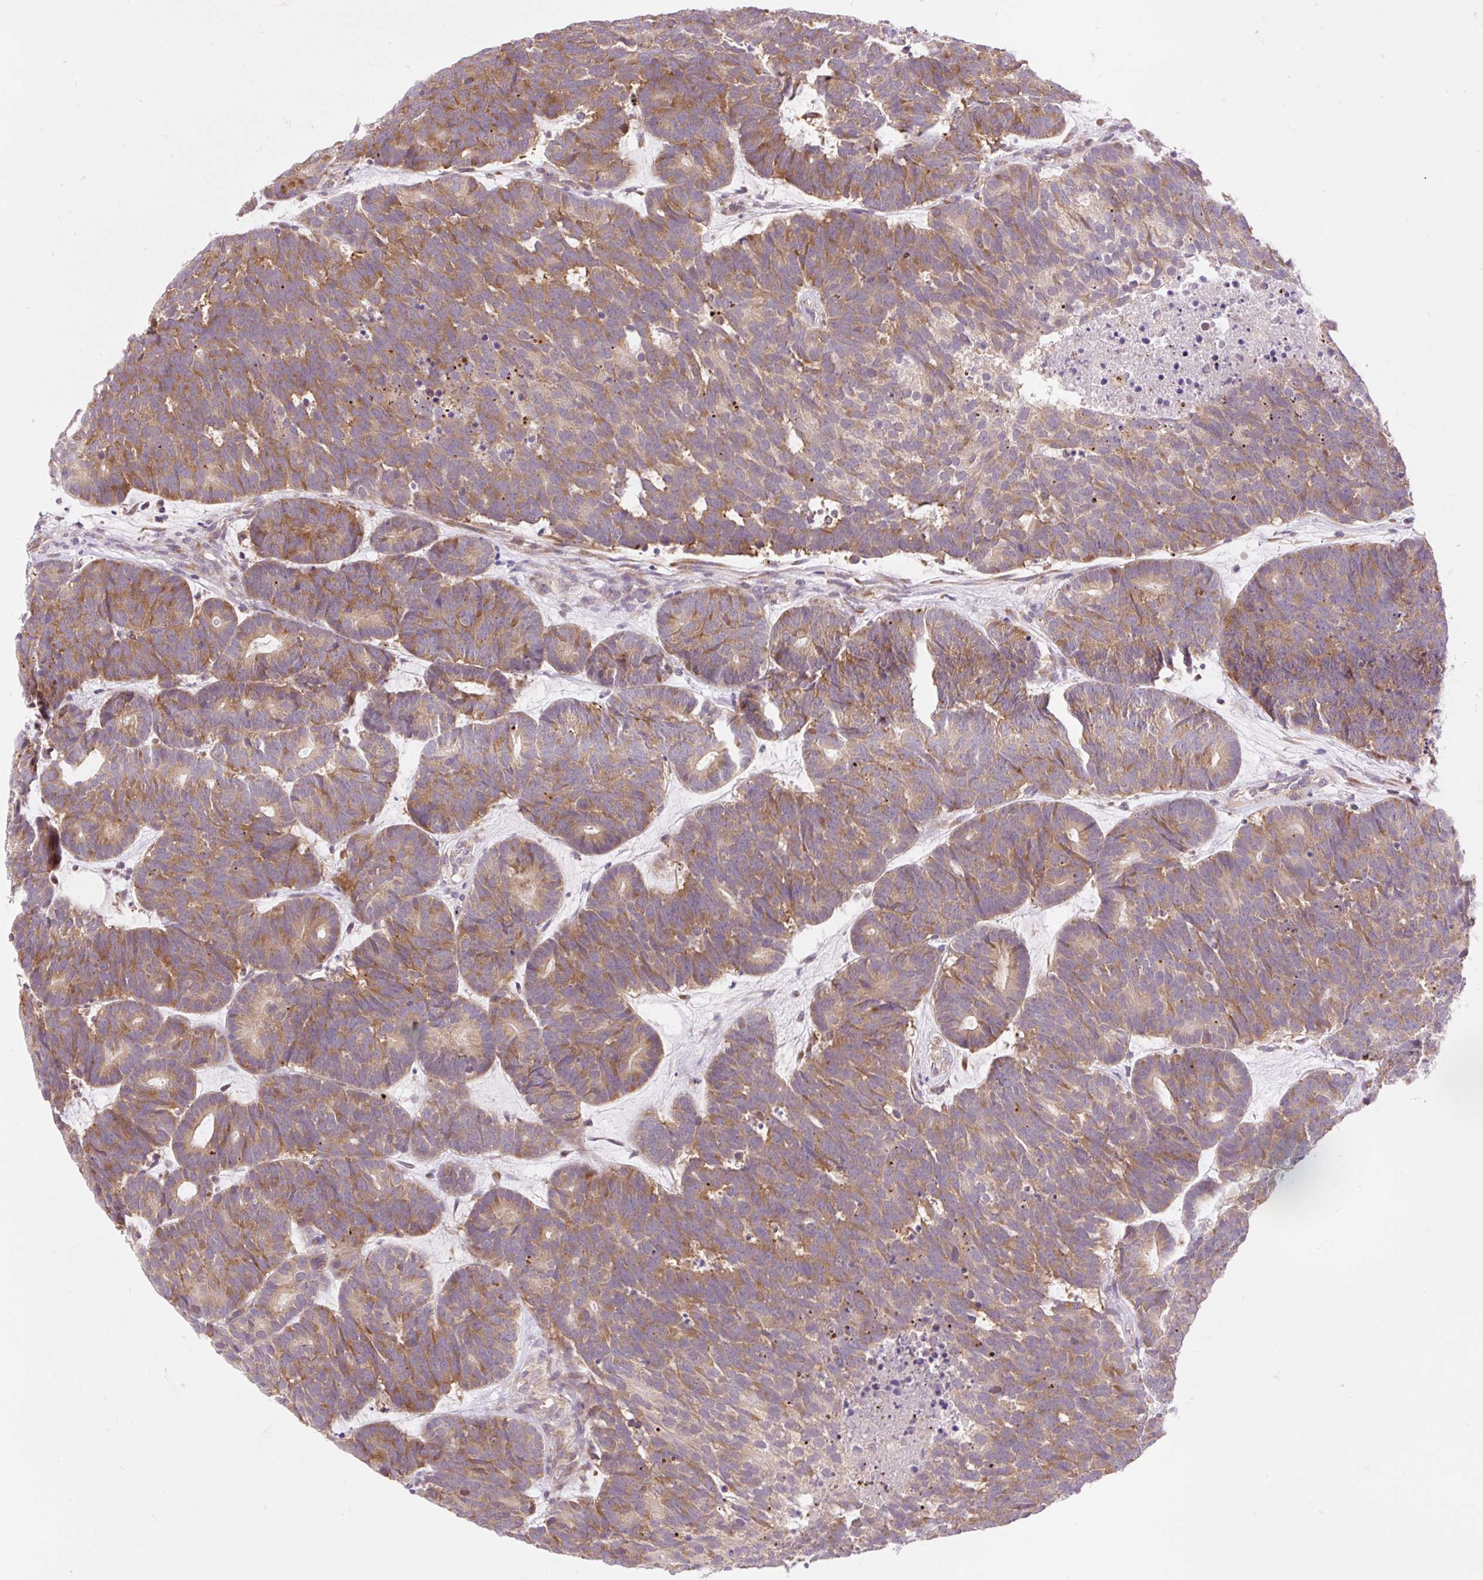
{"staining": {"intensity": "moderate", "quantity": ">75%", "location": "cytoplasmic/membranous"}, "tissue": "head and neck cancer", "cell_type": "Tumor cells", "image_type": "cancer", "snomed": [{"axis": "morphology", "description": "Adenocarcinoma, NOS"}, {"axis": "topography", "description": "Head-Neck"}], "caption": "High-power microscopy captured an IHC image of head and neck adenocarcinoma, revealing moderate cytoplasmic/membranous positivity in approximately >75% of tumor cells.", "gene": "GPR45", "patient": {"sex": "female", "age": 81}}